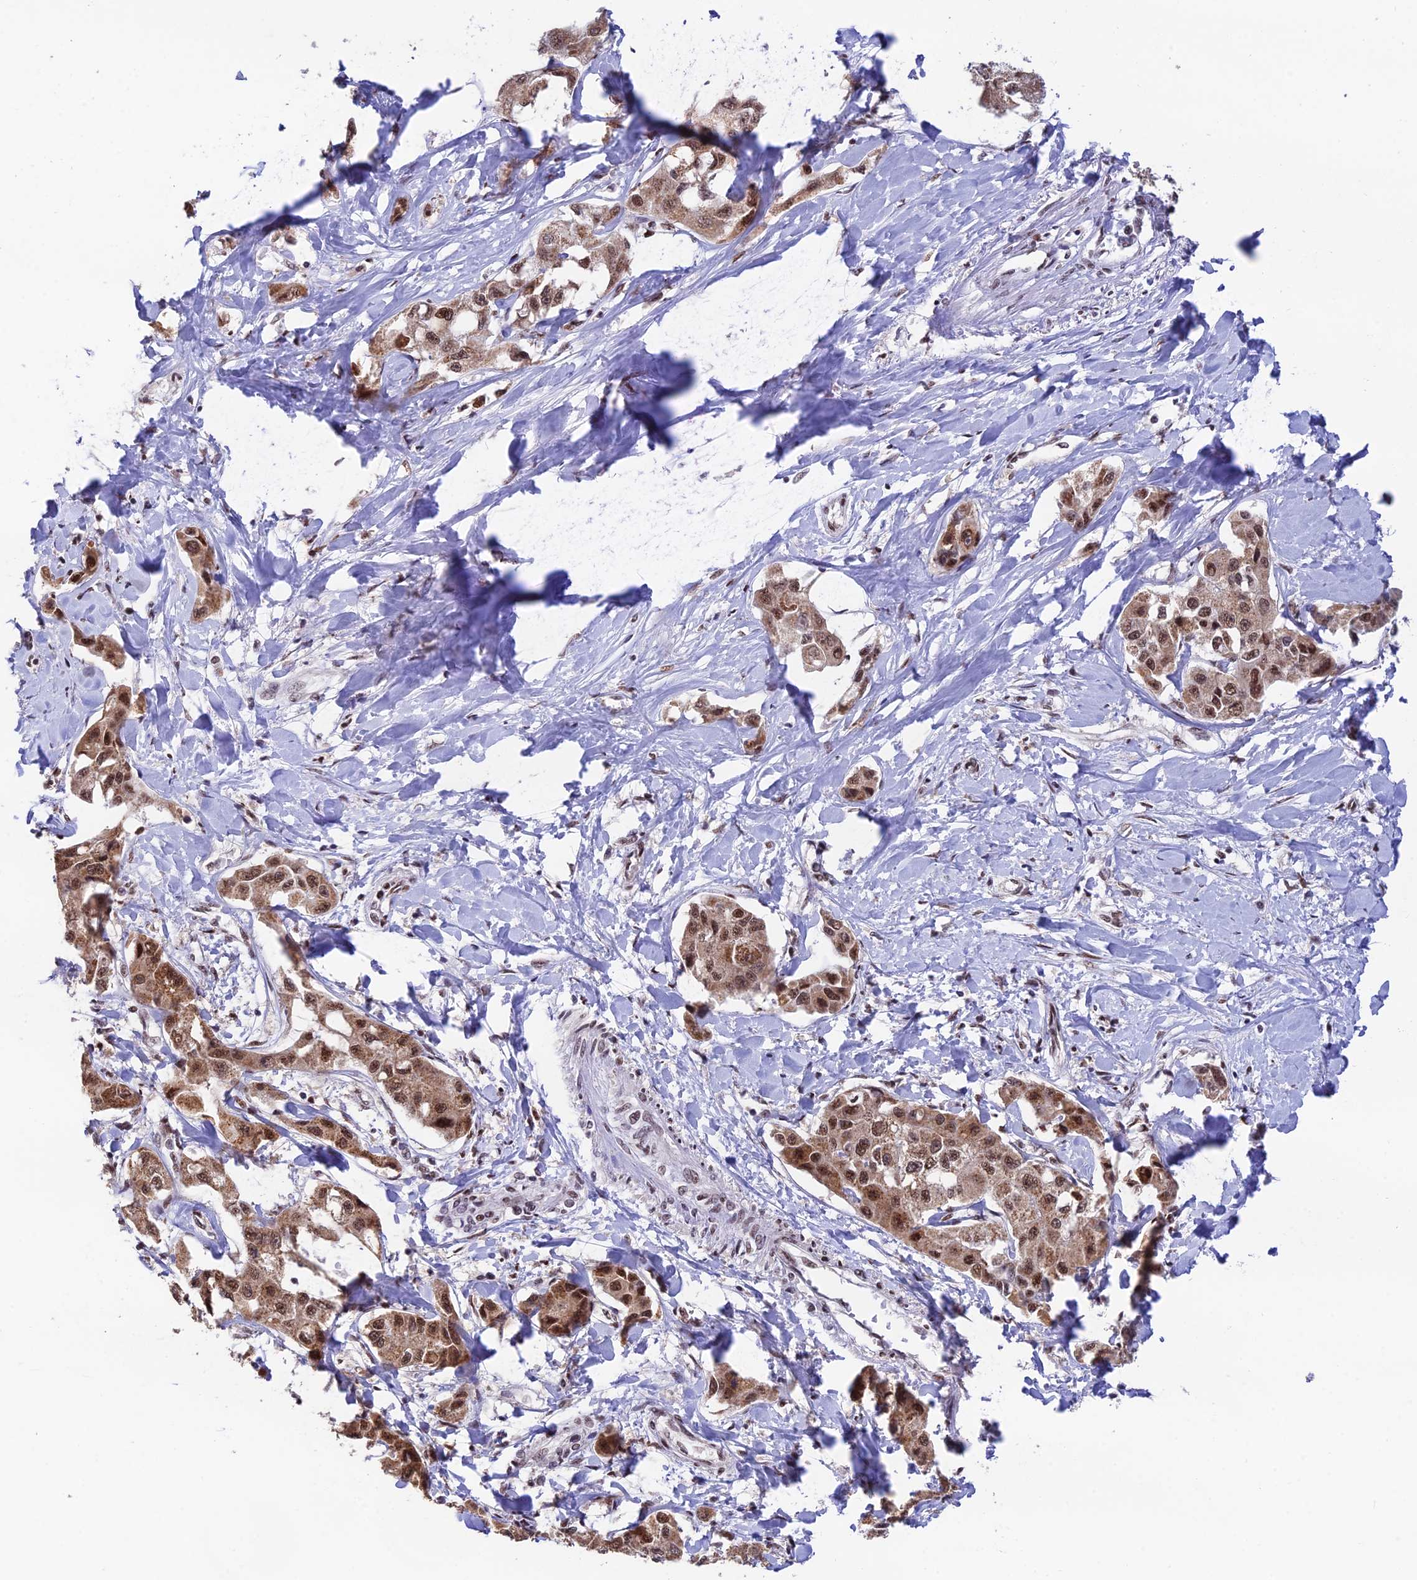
{"staining": {"intensity": "moderate", "quantity": ">75%", "location": "cytoplasmic/membranous,nuclear"}, "tissue": "liver cancer", "cell_type": "Tumor cells", "image_type": "cancer", "snomed": [{"axis": "morphology", "description": "Cholangiocarcinoma"}, {"axis": "topography", "description": "Liver"}], "caption": "This is a photomicrograph of immunohistochemistry staining of liver cancer (cholangiocarcinoma), which shows moderate staining in the cytoplasmic/membranous and nuclear of tumor cells.", "gene": "THOC7", "patient": {"sex": "male", "age": 59}}